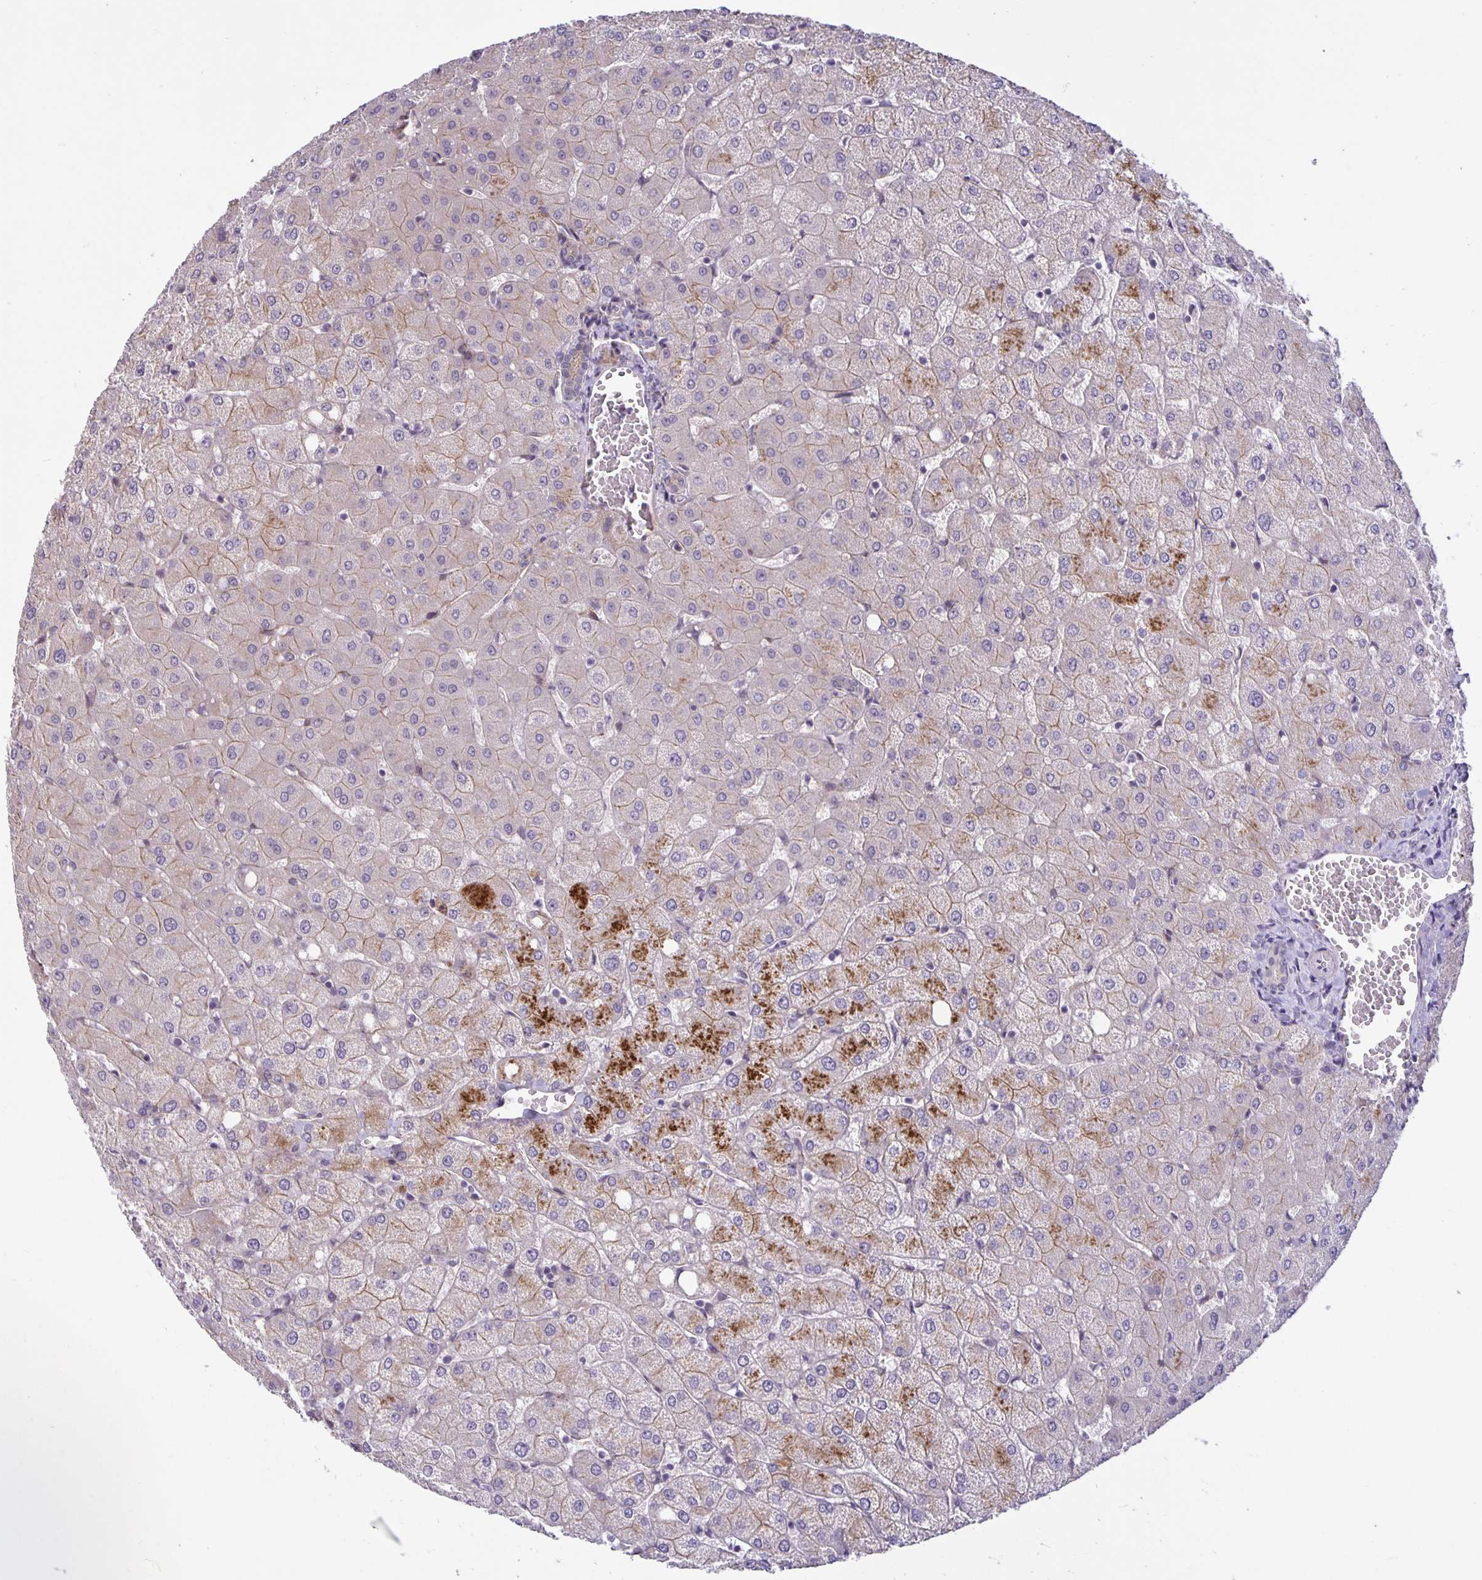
{"staining": {"intensity": "negative", "quantity": "none", "location": "none"}, "tissue": "liver", "cell_type": "Cholangiocytes", "image_type": "normal", "snomed": [{"axis": "morphology", "description": "Normal tissue, NOS"}, {"axis": "topography", "description": "Liver"}], "caption": "IHC histopathology image of benign liver: liver stained with DAB reveals no significant protein positivity in cholangiocytes.", "gene": "ARVCF", "patient": {"sex": "female", "age": 54}}